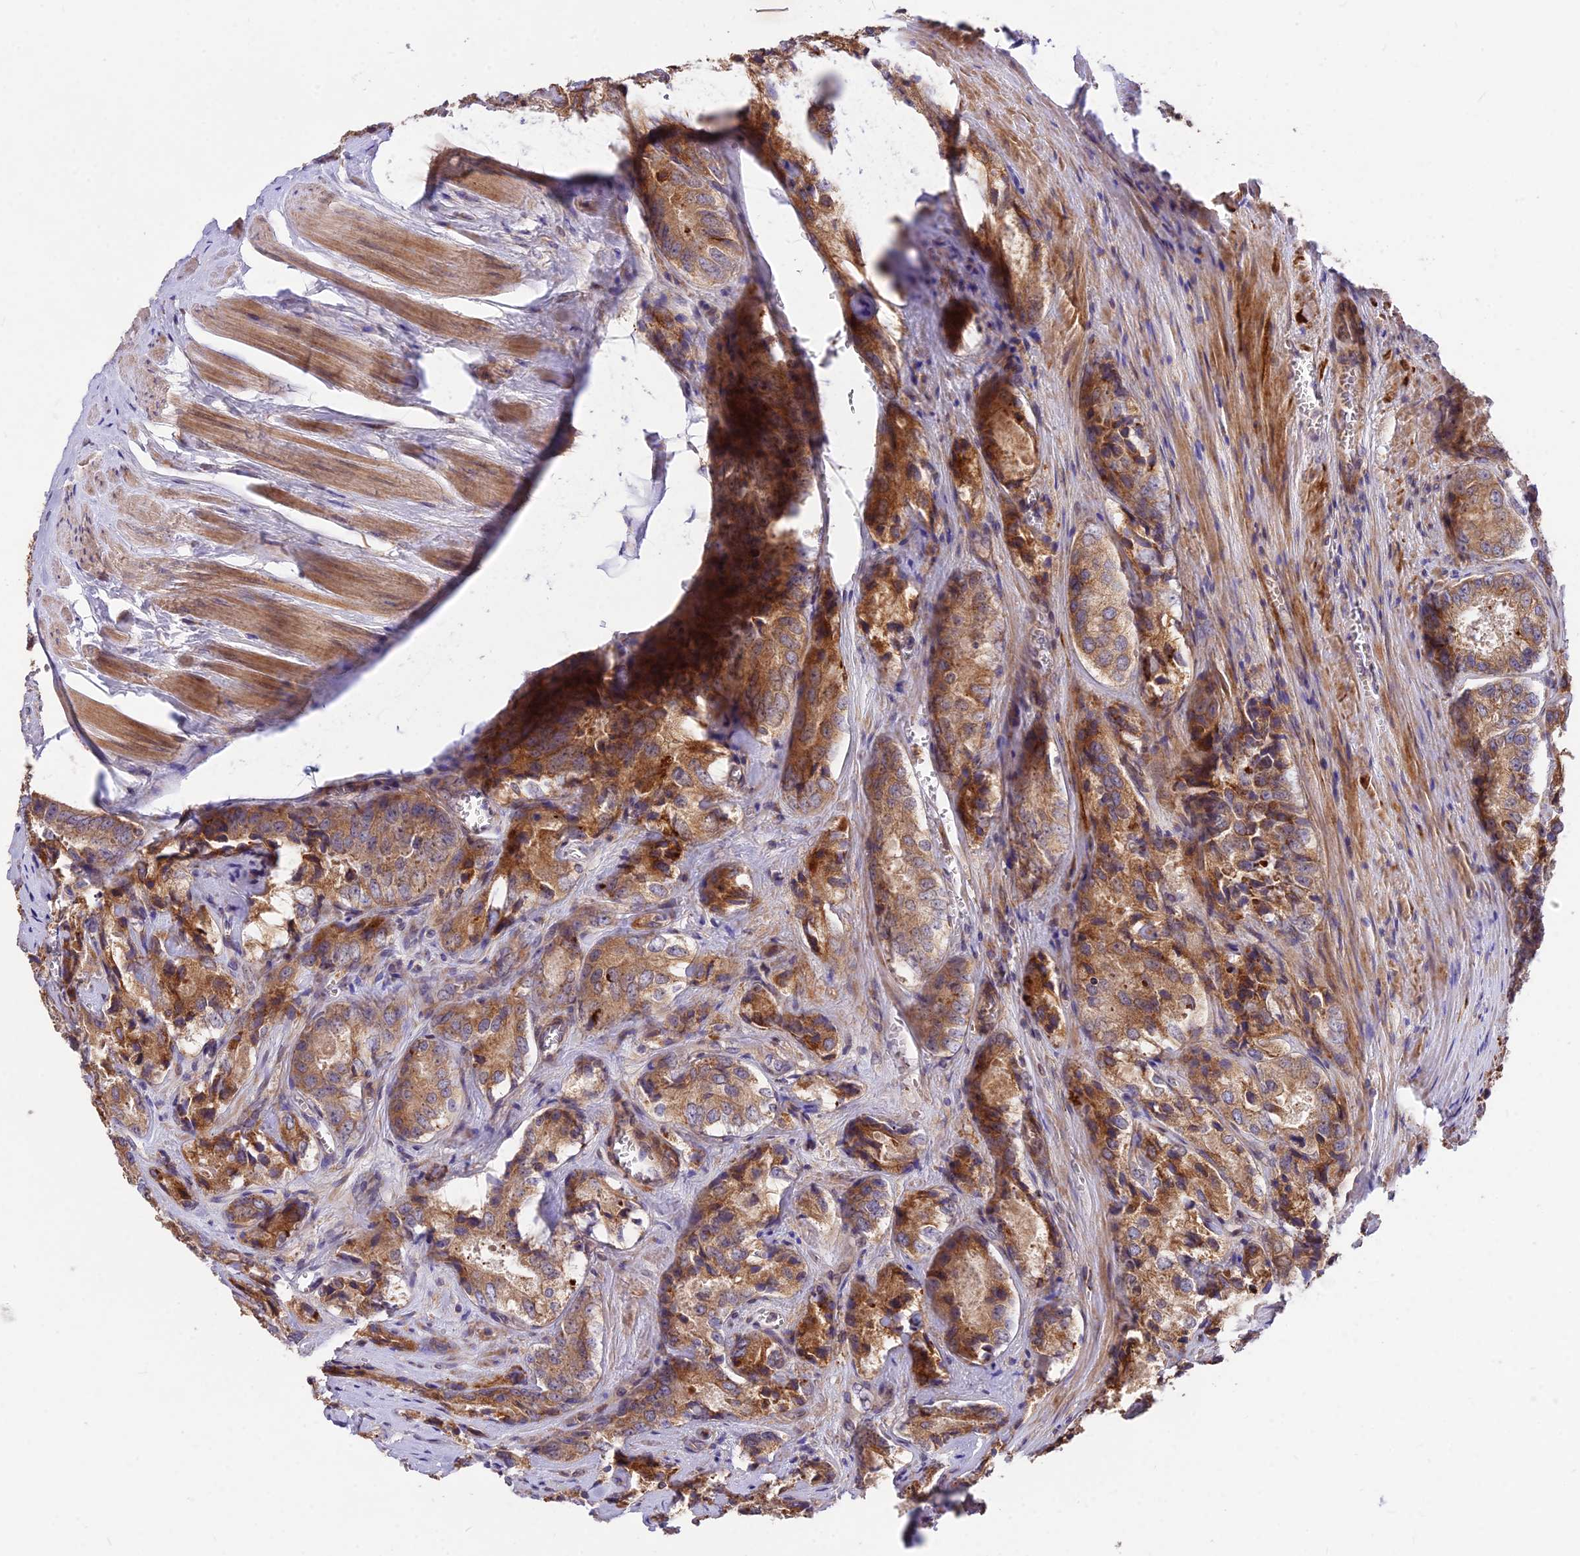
{"staining": {"intensity": "moderate", "quantity": ">75%", "location": "cytoplasmic/membranous"}, "tissue": "prostate cancer", "cell_type": "Tumor cells", "image_type": "cancer", "snomed": [{"axis": "morphology", "description": "Adenocarcinoma, Low grade"}, {"axis": "topography", "description": "Prostate"}], "caption": "IHC of low-grade adenocarcinoma (prostate) exhibits medium levels of moderate cytoplasmic/membranous staining in approximately >75% of tumor cells. The staining was performed using DAB, with brown indicating positive protein expression. Nuclei are stained blue with hematoxylin.", "gene": "ROCK1", "patient": {"sex": "male", "age": 68}}